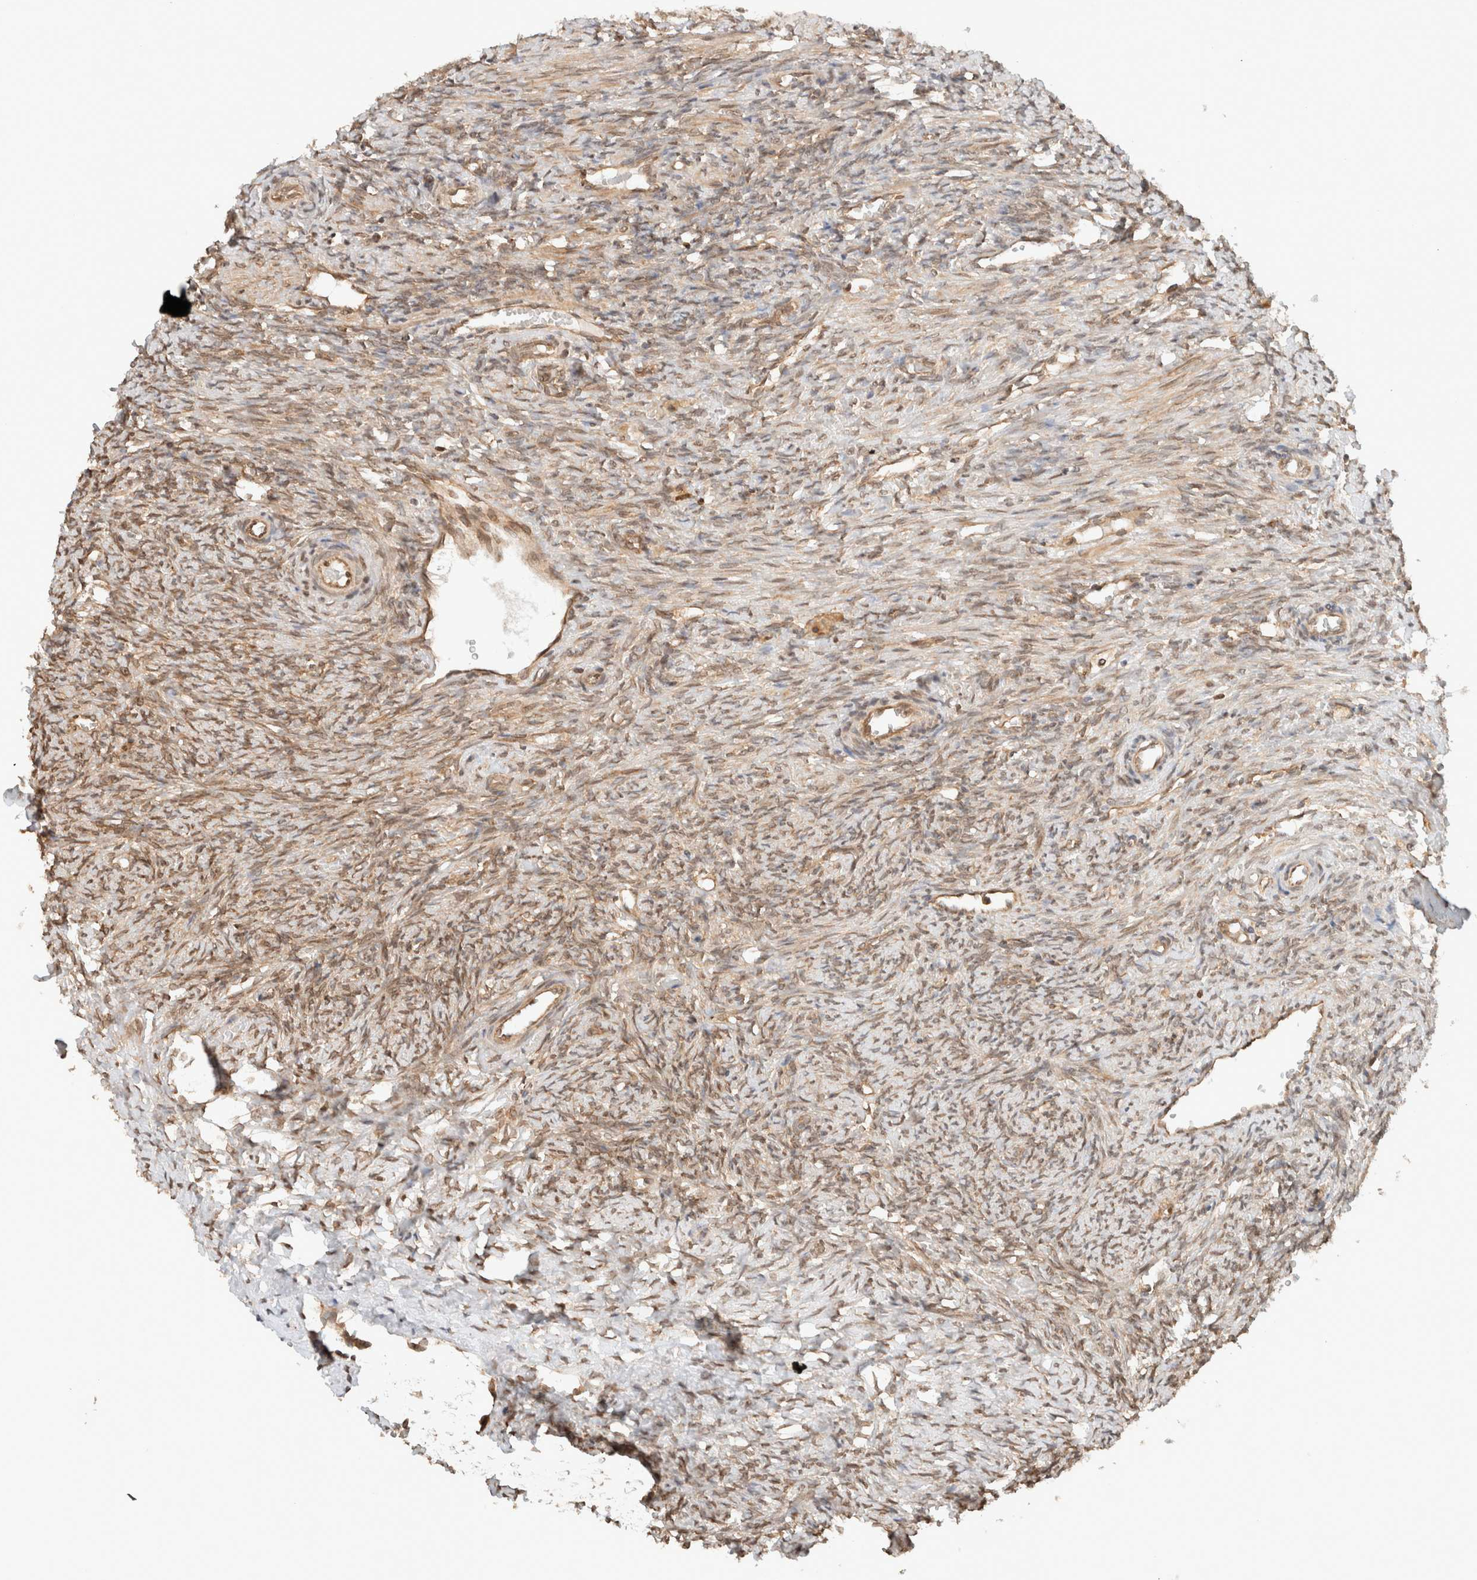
{"staining": {"intensity": "moderate", "quantity": ">75%", "location": "cytoplasmic/membranous"}, "tissue": "ovary", "cell_type": "Ovarian stroma cells", "image_type": "normal", "snomed": [{"axis": "morphology", "description": "Normal tissue, NOS"}, {"axis": "topography", "description": "Ovary"}], "caption": "Moderate cytoplasmic/membranous positivity is seen in approximately >75% of ovarian stroma cells in unremarkable ovary.", "gene": "ARFGEF2", "patient": {"sex": "female", "age": 41}}